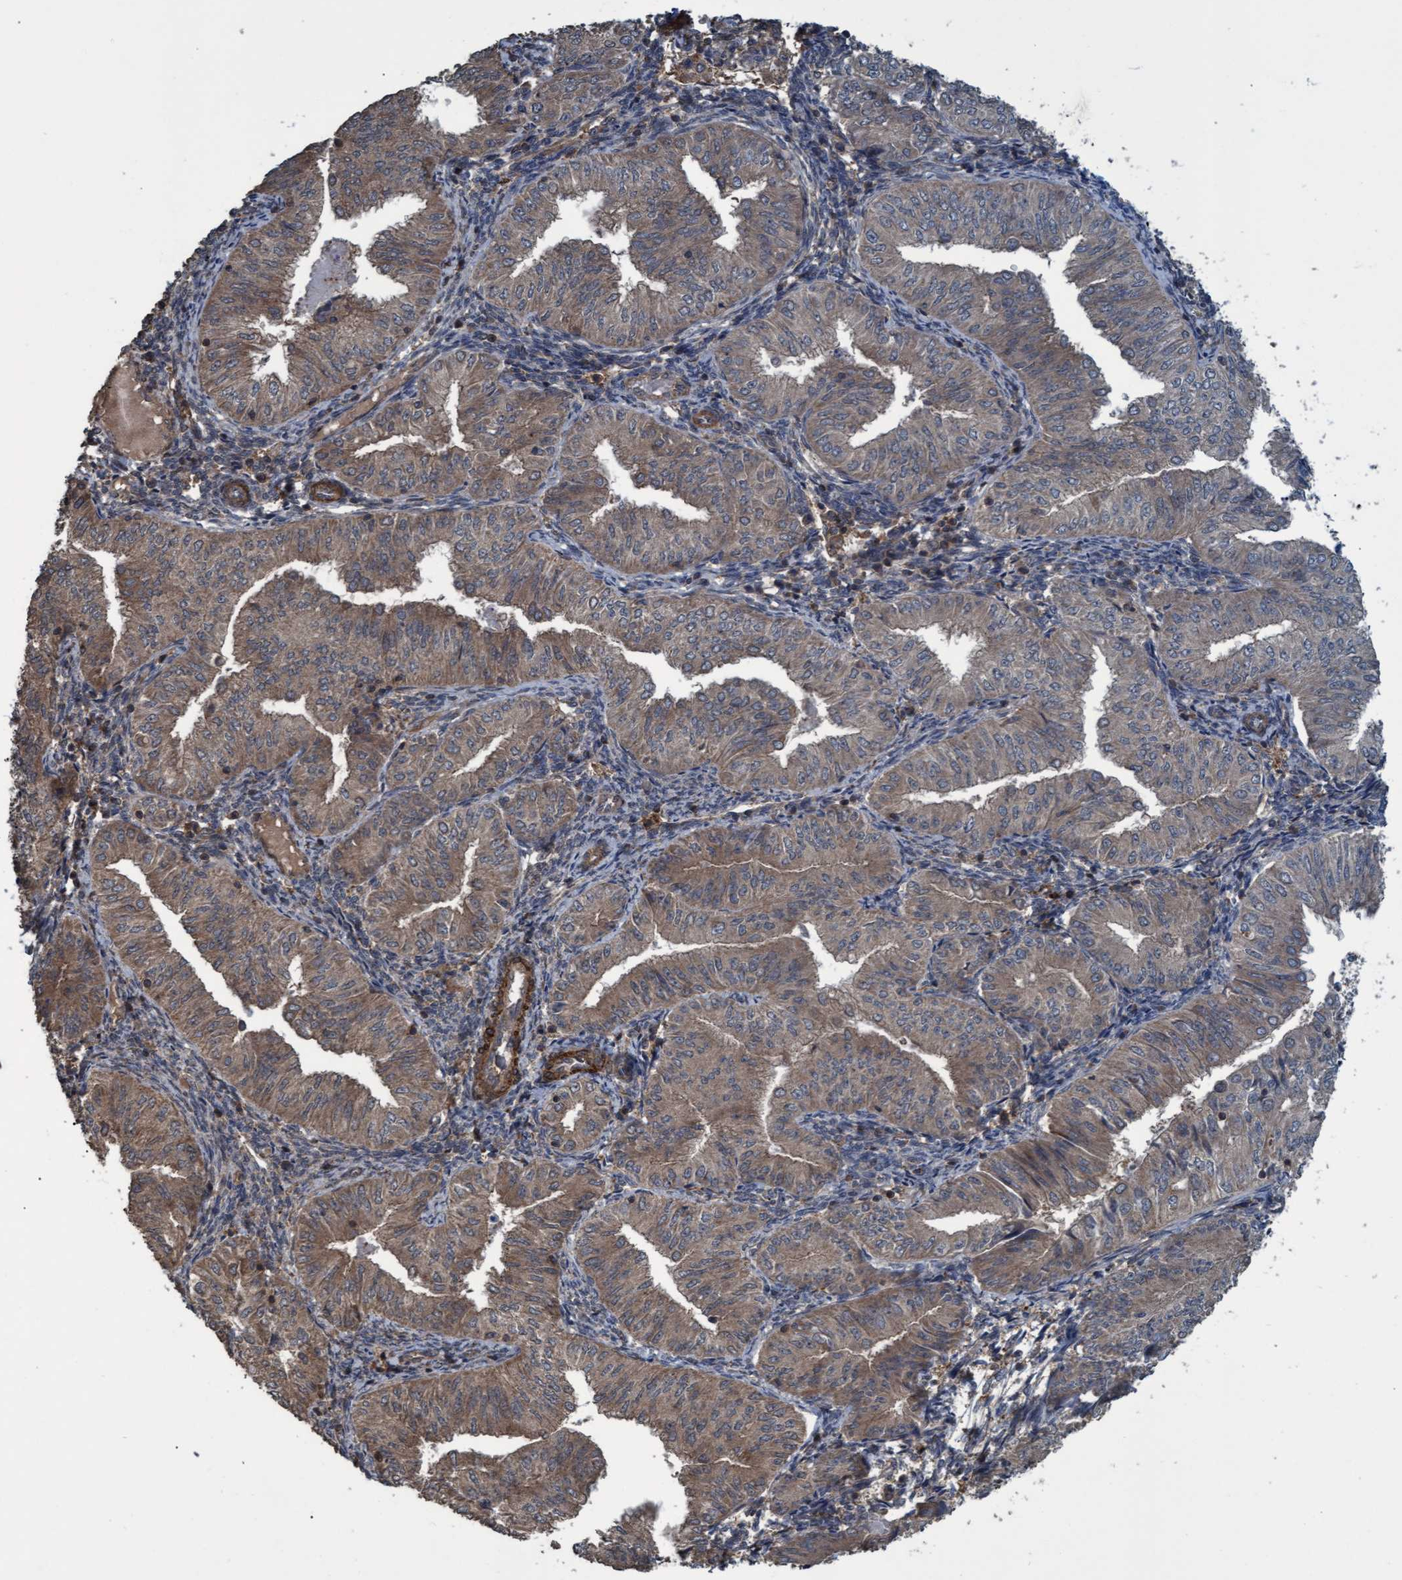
{"staining": {"intensity": "weak", "quantity": "25%-75%", "location": "cytoplasmic/membranous"}, "tissue": "endometrial cancer", "cell_type": "Tumor cells", "image_type": "cancer", "snomed": [{"axis": "morphology", "description": "Normal tissue, NOS"}, {"axis": "morphology", "description": "Adenocarcinoma, NOS"}, {"axis": "topography", "description": "Endometrium"}], "caption": "Protein expression analysis of adenocarcinoma (endometrial) shows weak cytoplasmic/membranous expression in approximately 25%-75% of tumor cells. The protein is stained brown, and the nuclei are stained in blue (DAB (3,3'-diaminobenzidine) IHC with brightfield microscopy, high magnification).", "gene": "GGT6", "patient": {"sex": "female", "age": 53}}